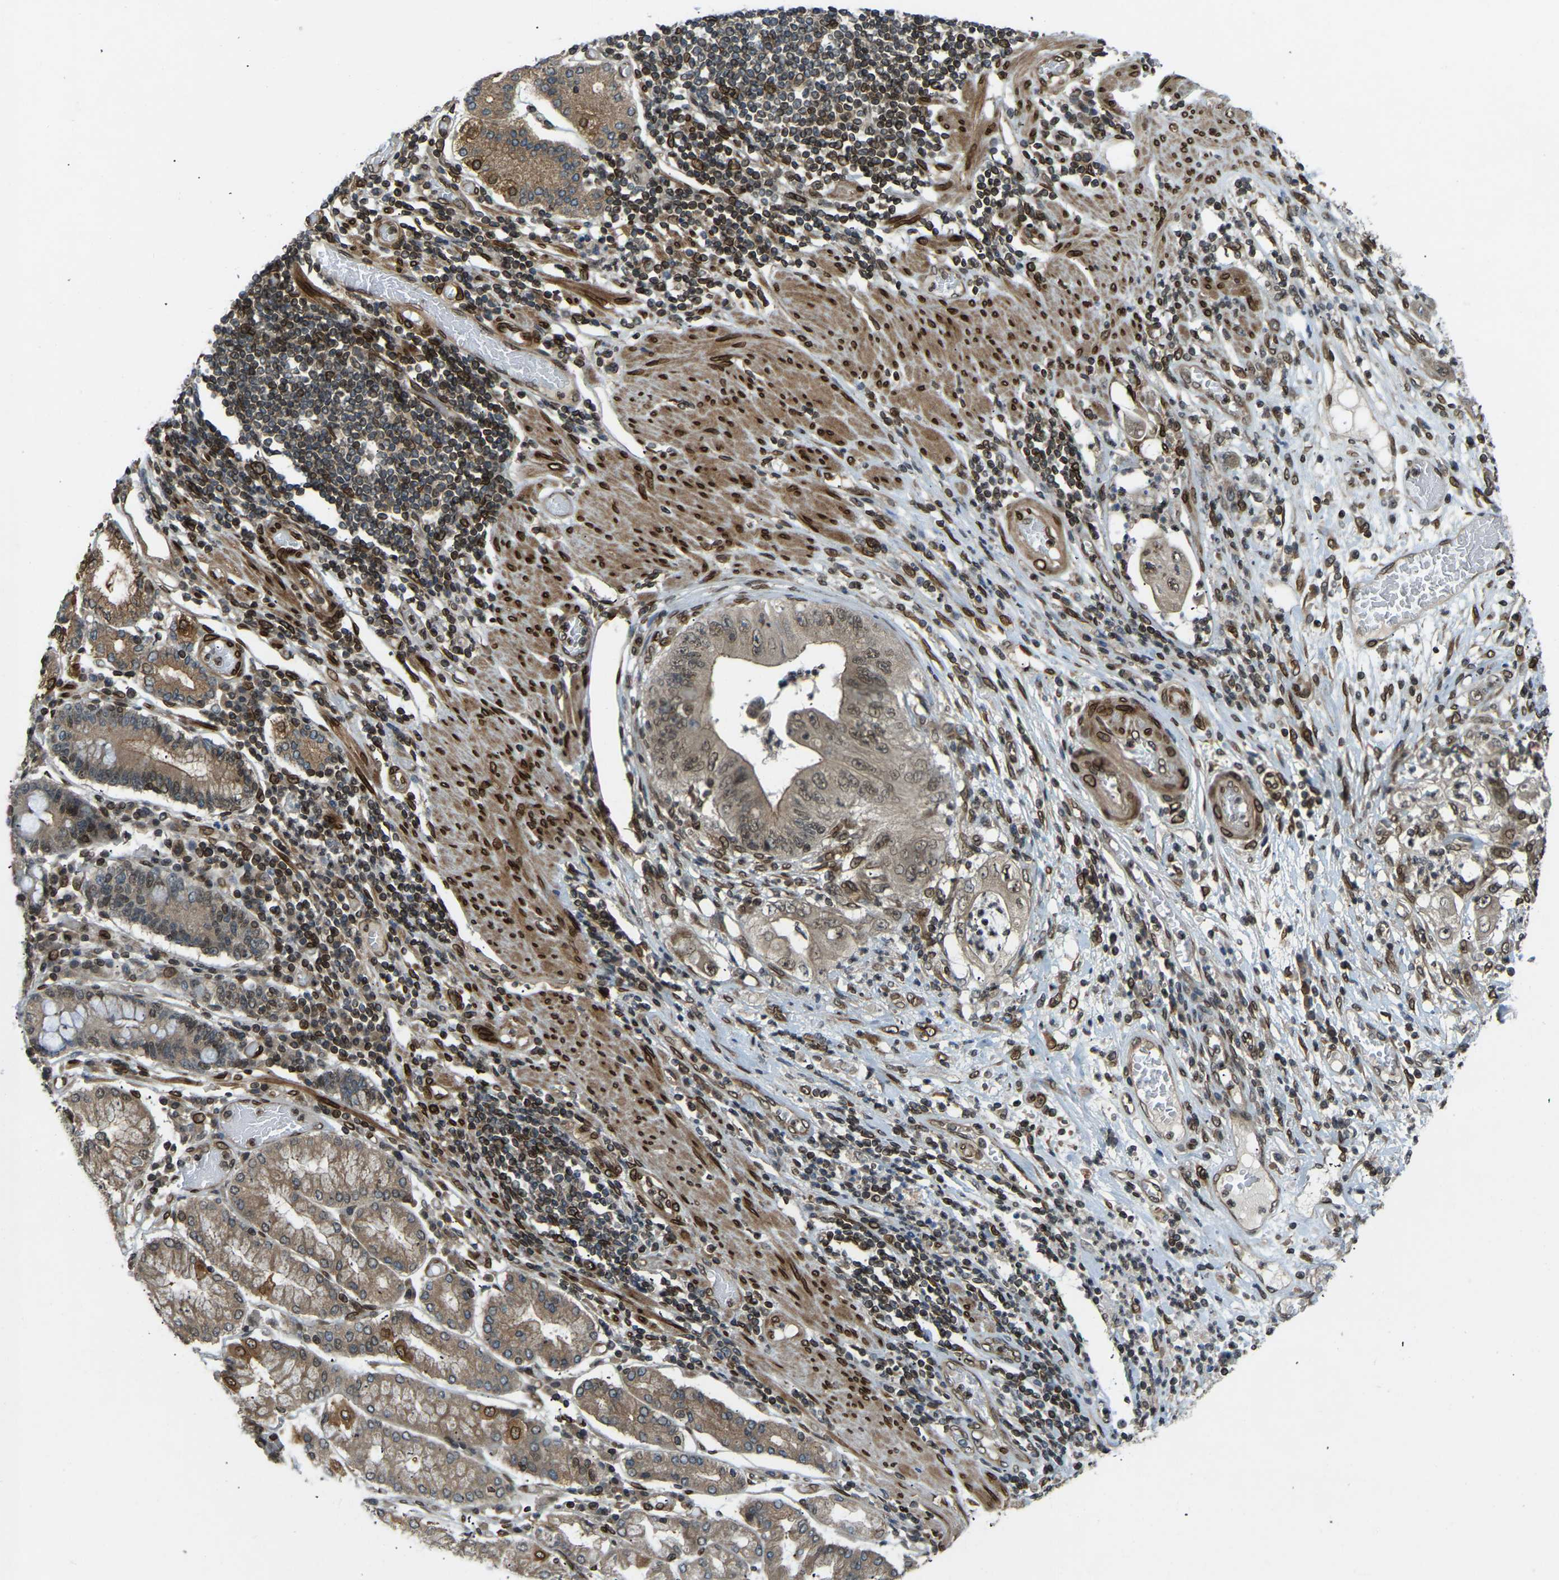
{"staining": {"intensity": "strong", "quantity": "<25%", "location": "cytoplasmic/membranous,nuclear"}, "tissue": "stomach cancer", "cell_type": "Tumor cells", "image_type": "cancer", "snomed": [{"axis": "morphology", "description": "Adenocarcinoma, NOS"}, {"axis": "topography", "description": "Stomach"}], "caption": "This micrograph shows stomach adenocarcinoma stained with IHC to label a protein in brown. The cytoplasmic/membranous and nuclear of tumor cells show strong positivity for the protein. Nuclei are counter-stained blue.", "gene": "SYNE1", "patient": {"sex": "female", "age": 73}}